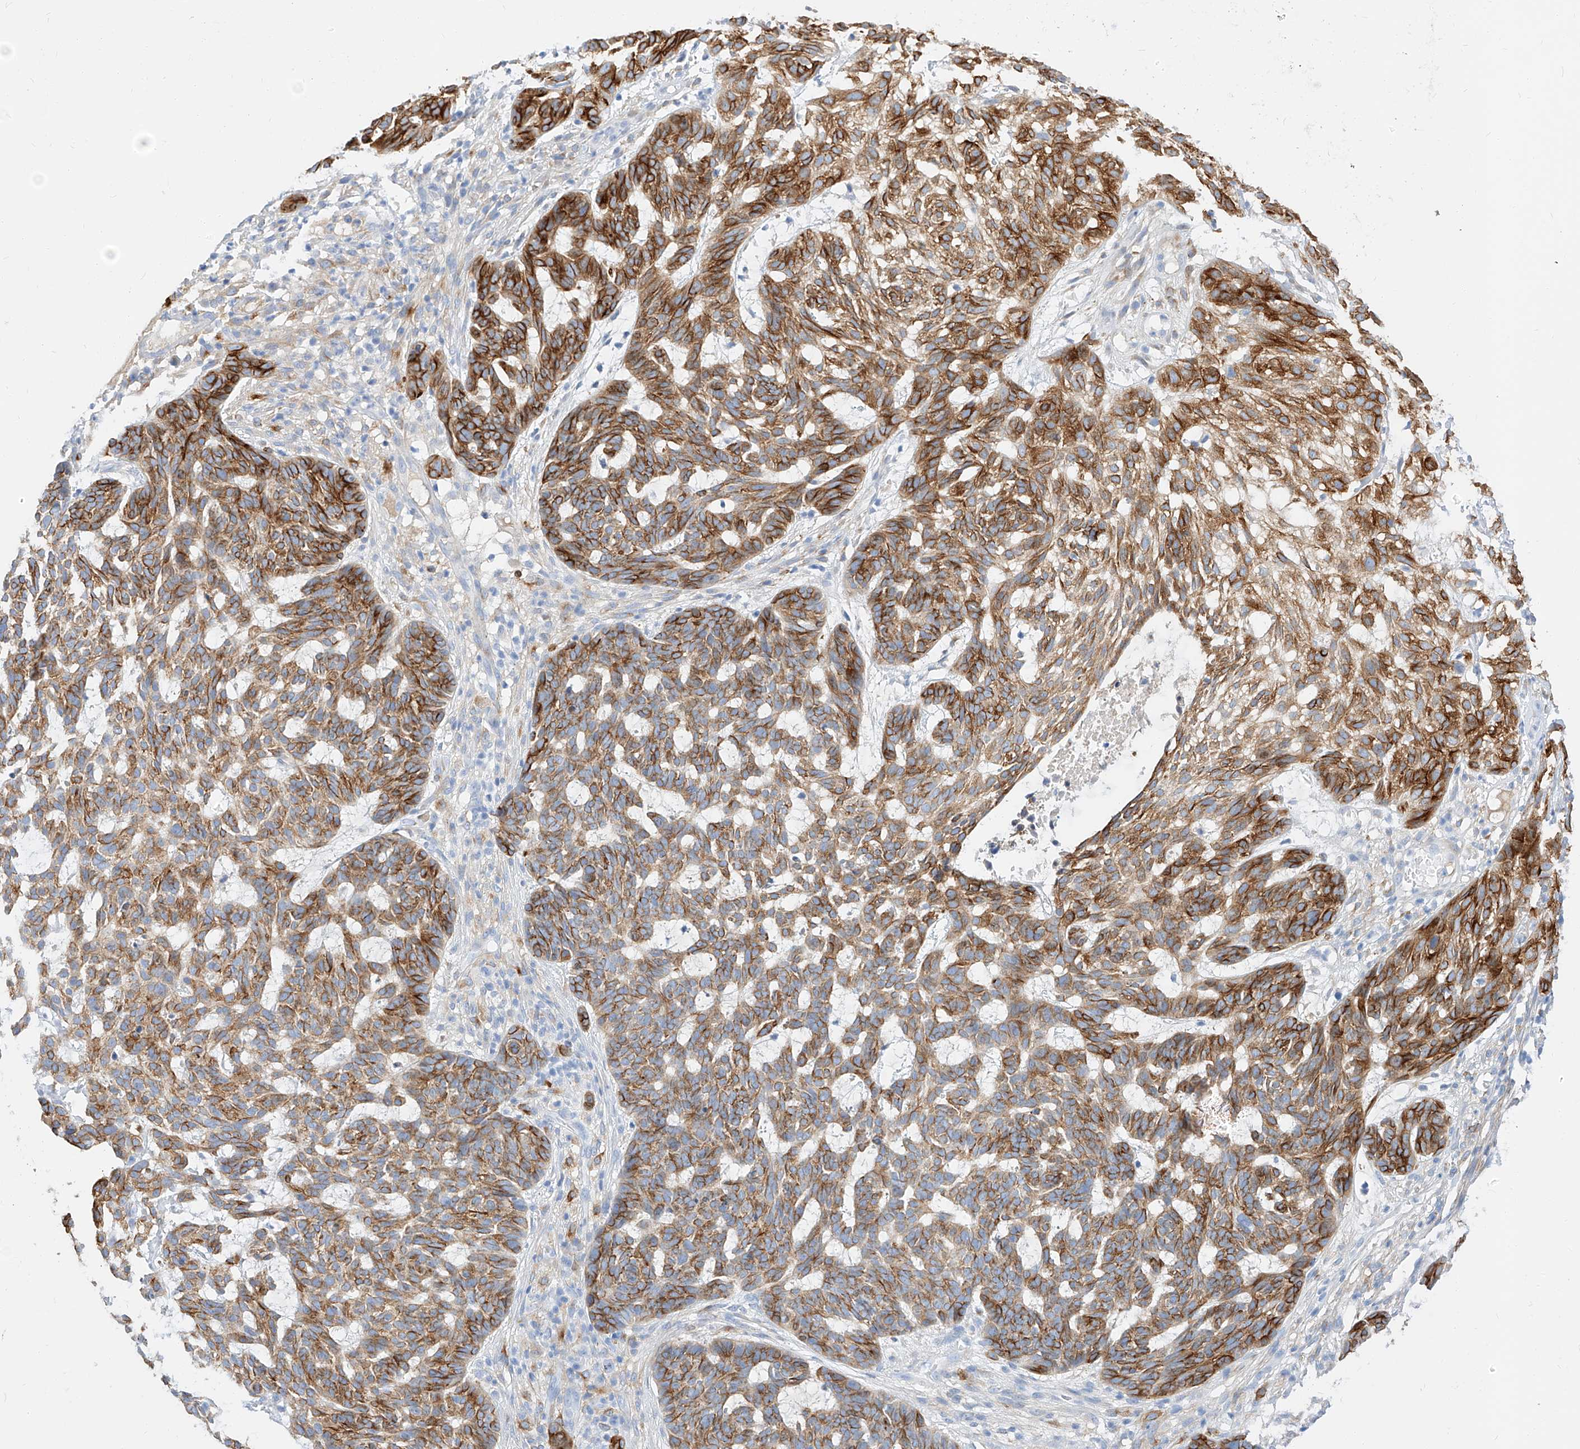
{"staining": {"intensity": "strong", "quantity": ">75%", "location": "cytoplasmic/membranous"}, "tissue": "skin cancer", "cell_type": "Tumor cells", "image_type": "cancer", "snomed": [{"axis": "morphology", "description": "Basal cell carcinoma"}, {"axis": "topography", "description": "Skin"}], "caption": "Protein staining of skin cancer tissue exhibits strong cytoplasmic/membranous positivity in about >75% of tumor cells. The staining was performed using DAB, with brown indicating positive protein expression. Nuclei are stained blue with hematoxylin.", "gene": "MAP7", "patient": {"sex": "male", "age": 85}}